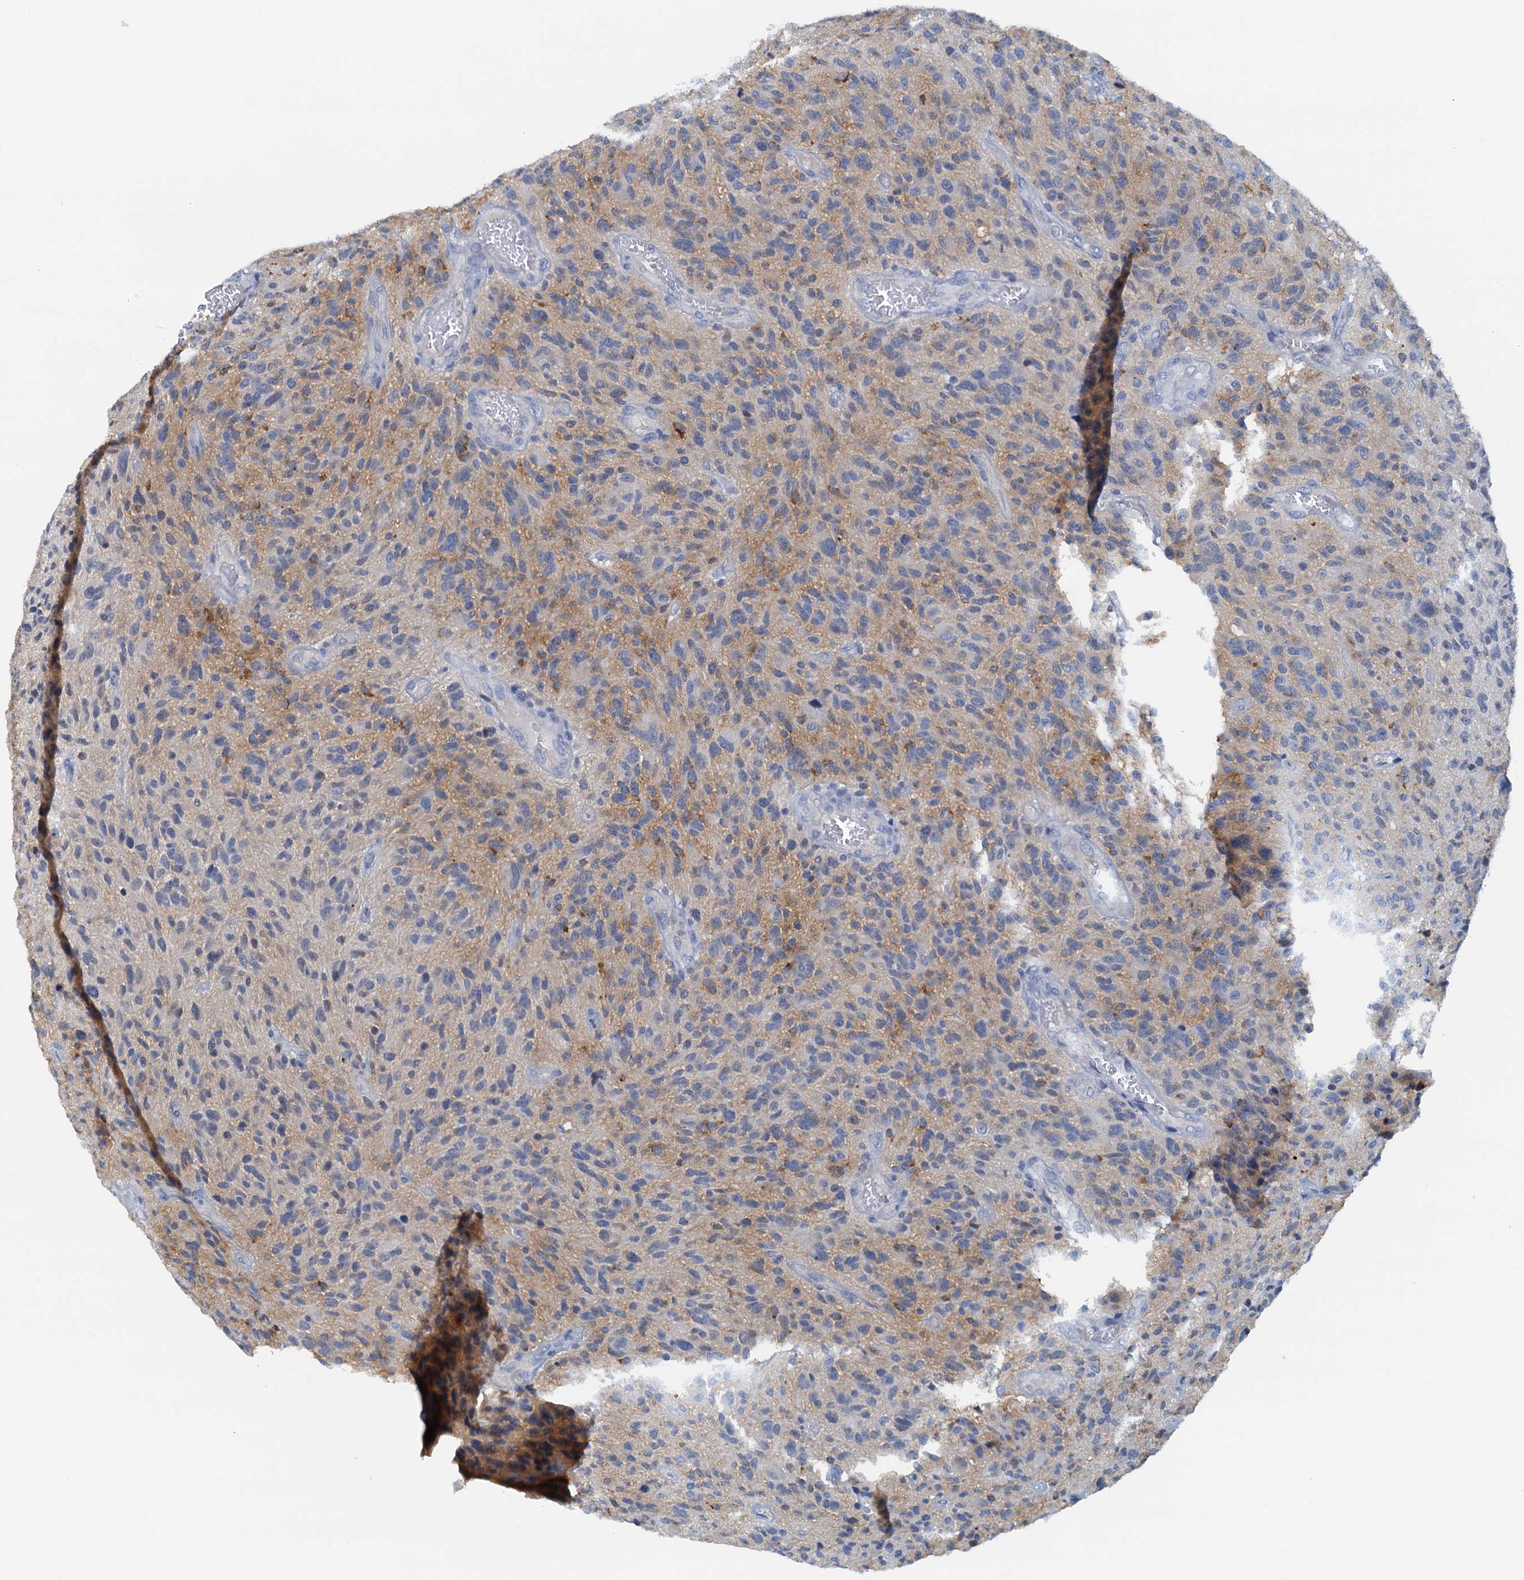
{"staining": {"intensity": "weak", "quantity": "<25%", "location": "cytoplasmic/membranous"}, "tissue": "glioma", "cell_type": "Tumor cells", "image_type": "cancer", "snomed": [{"axis": "morphology", "description": "Glioma, malignant, High grade"}, {"axis": "topography", "description": "Brain"}], "caption": "Tumor cells show no significant expression in high-grade glioma (malignant).", "gene": "DTD1", "patient": {"sex": "male", "age": 47}}